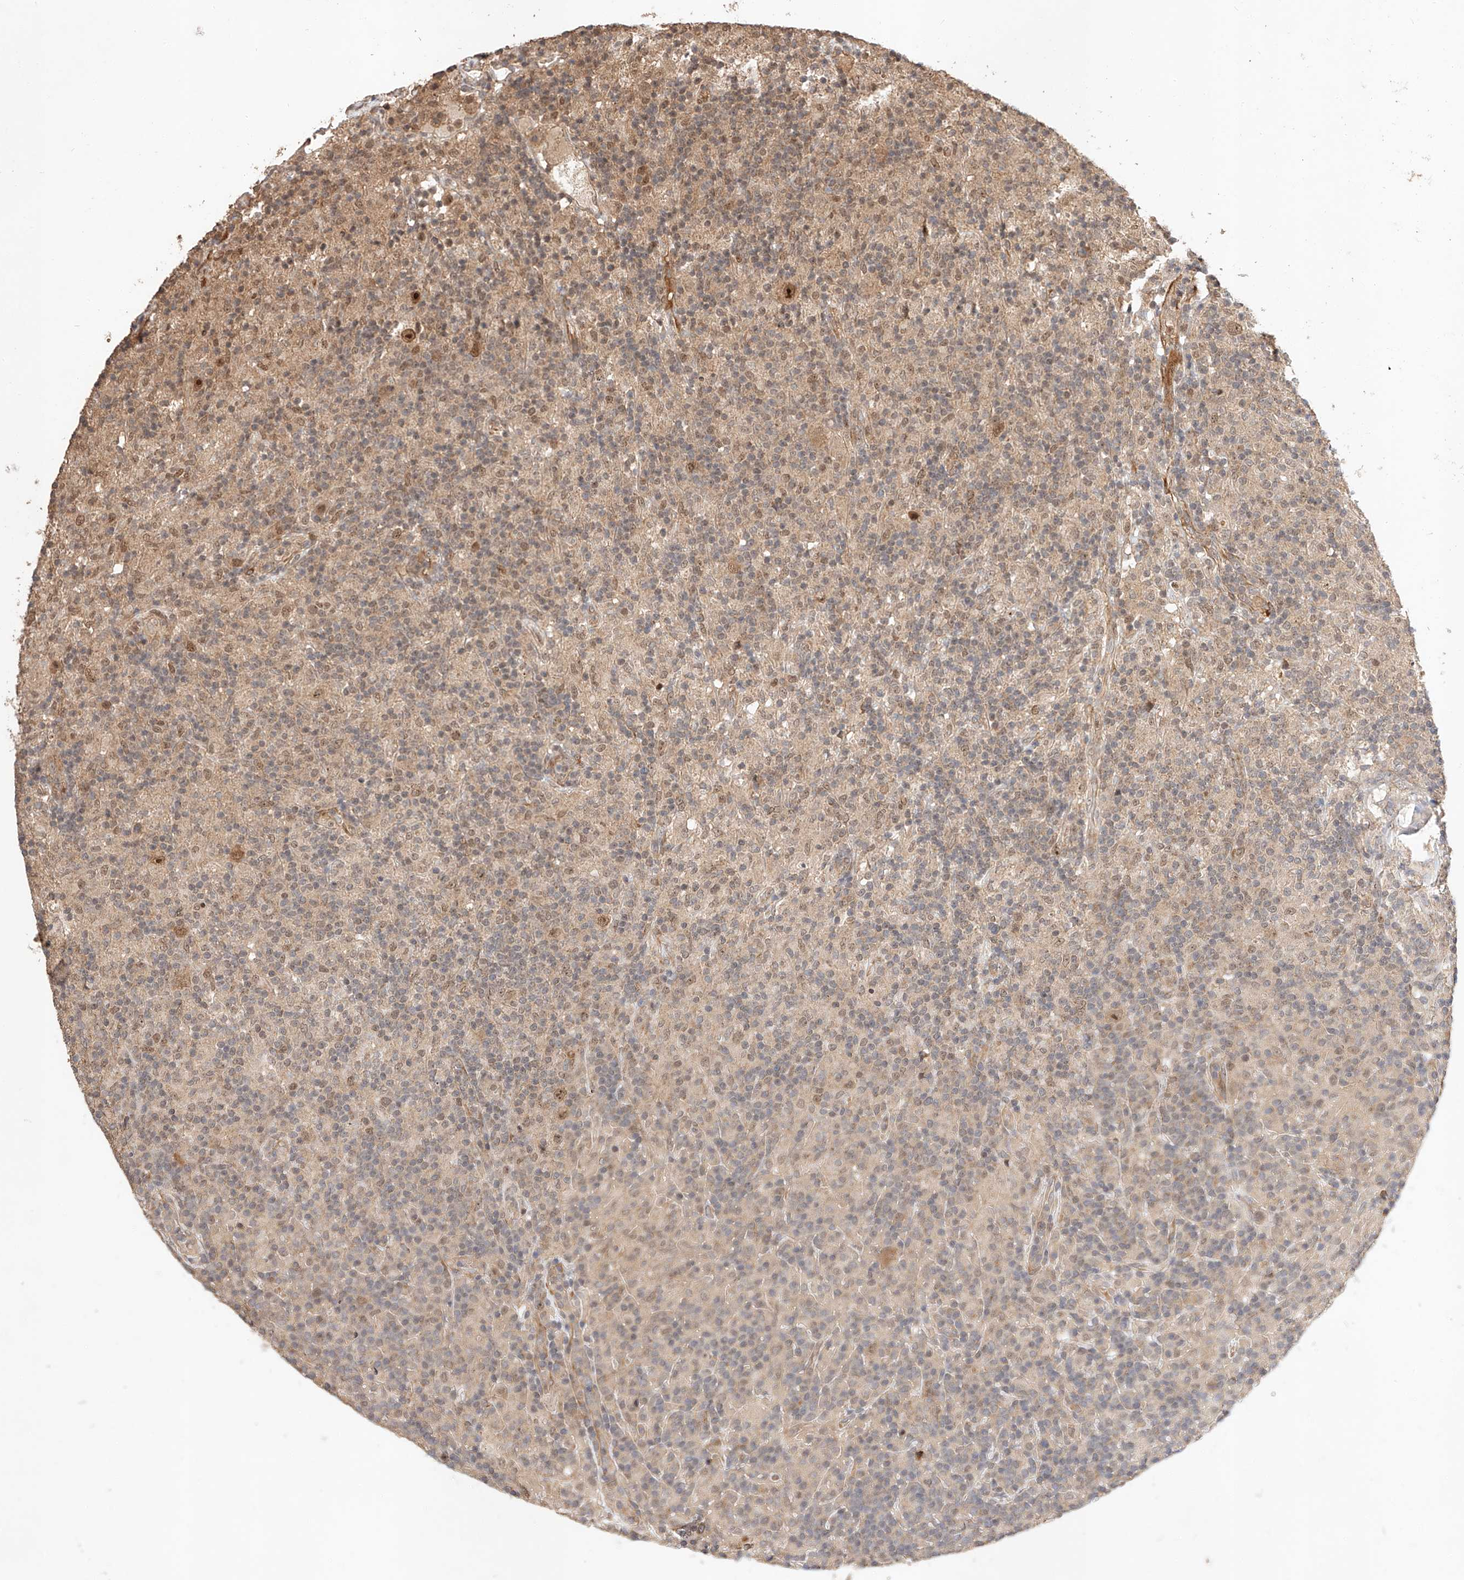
{"staining": {"intensity": "strong", "quantity": "25%-75%", "location": "nuclear"}, "tissue": "lymphoma", "cell_type": "Tumor cells", "image_type": "cancer", "snomed": [{"axis": "morphology", "description": "Hodgkin's disease, NOS"}, {"axis": "topography", "description": "Lymph node"}], "caption": "Protein expression analysis of human Hodgkin's disease reveals strong nuclear positivity in about 25%-75% of tumor cells. (DAB (3,3'-diaminobenzidine) IHC, brown staining for protein, blue staining for nuclei).", "gene": "RAB23", "patient": {"sex": "male", "age": 70}}